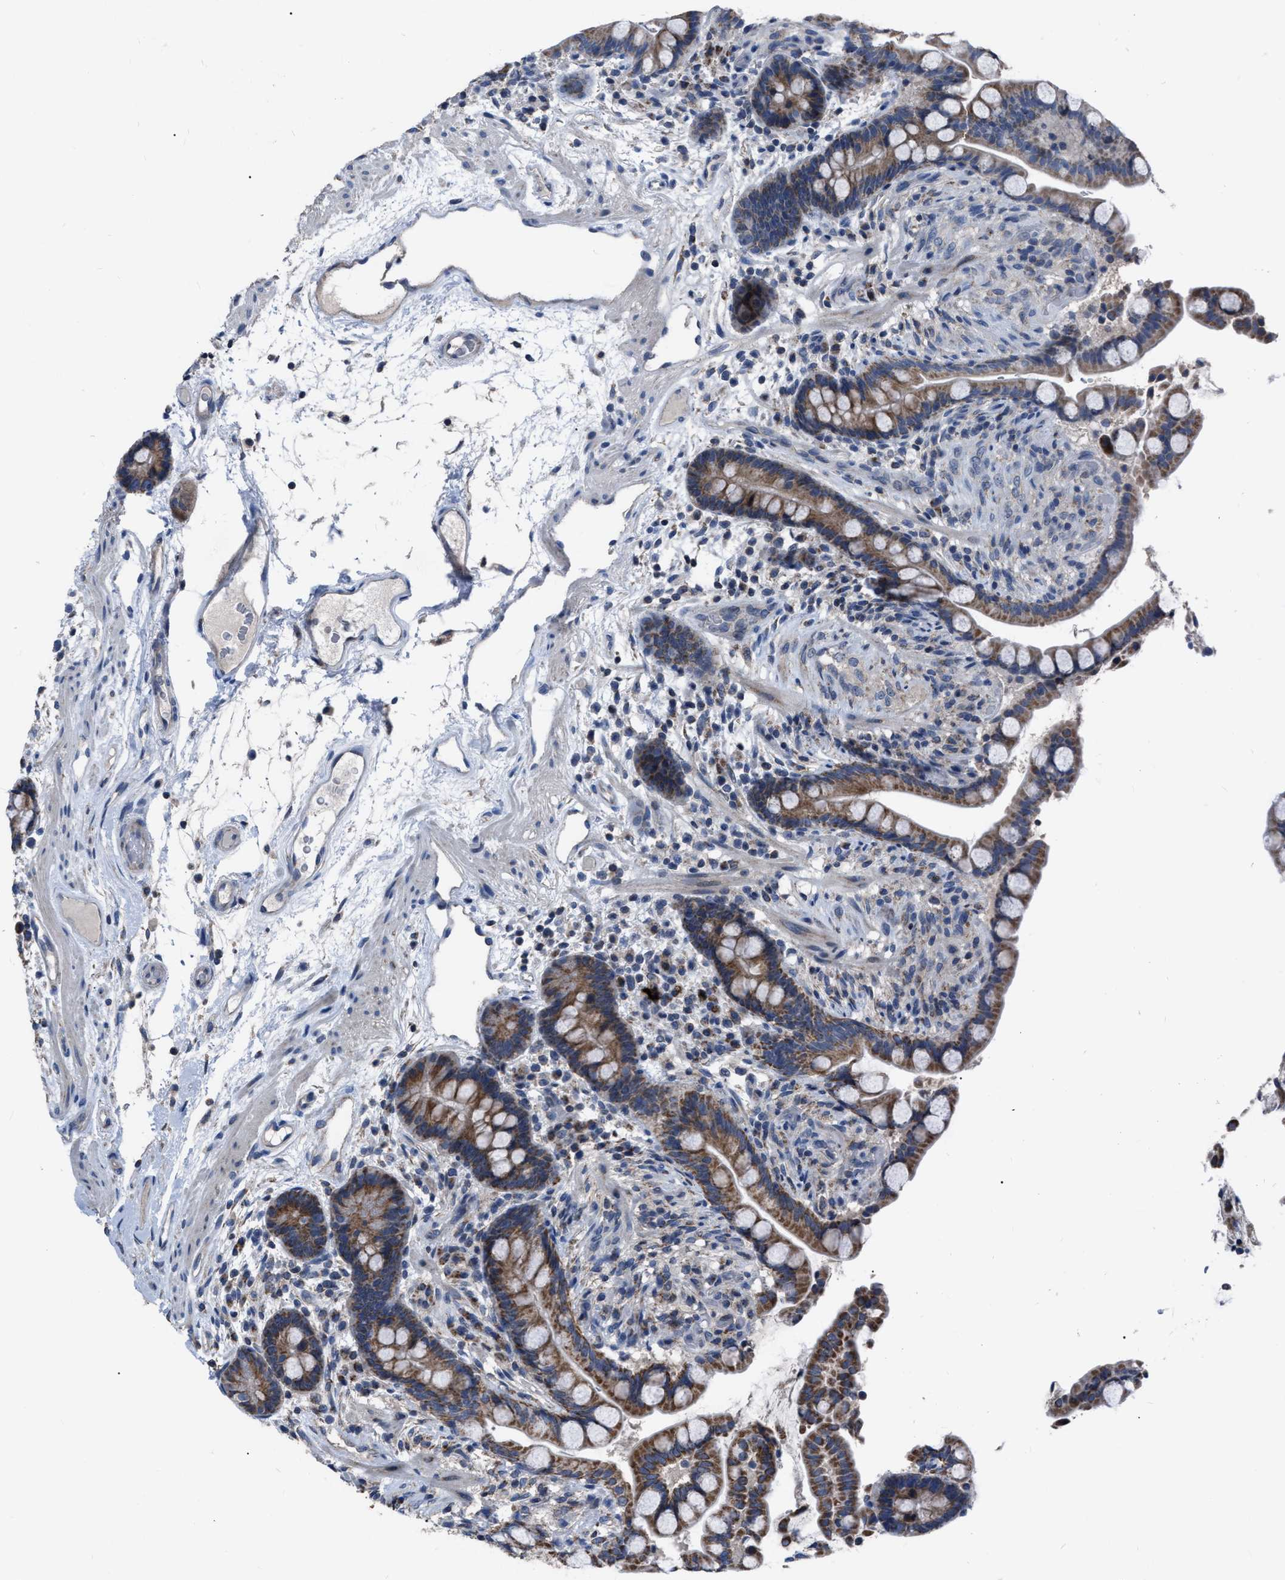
{"staining": {"intensity": "negative", "quantity": "none", "location": "none"}, "tissue": "colon", "cell_type": "Endothelial cells", "image_type": "normal", "snomed": [{"axis": "morphology", "description": "Normal tissue, NOS"}, {"axis": "topography", "description": "Colon"}], "caption": "Endothelial cells show no significant protein expression in unremarkable colon. (Immunohistochemistry (ihc), brightfield microscopy, high magnification).", "gene": "DDX56", "patient": {"sex": "male", "age": 73}}